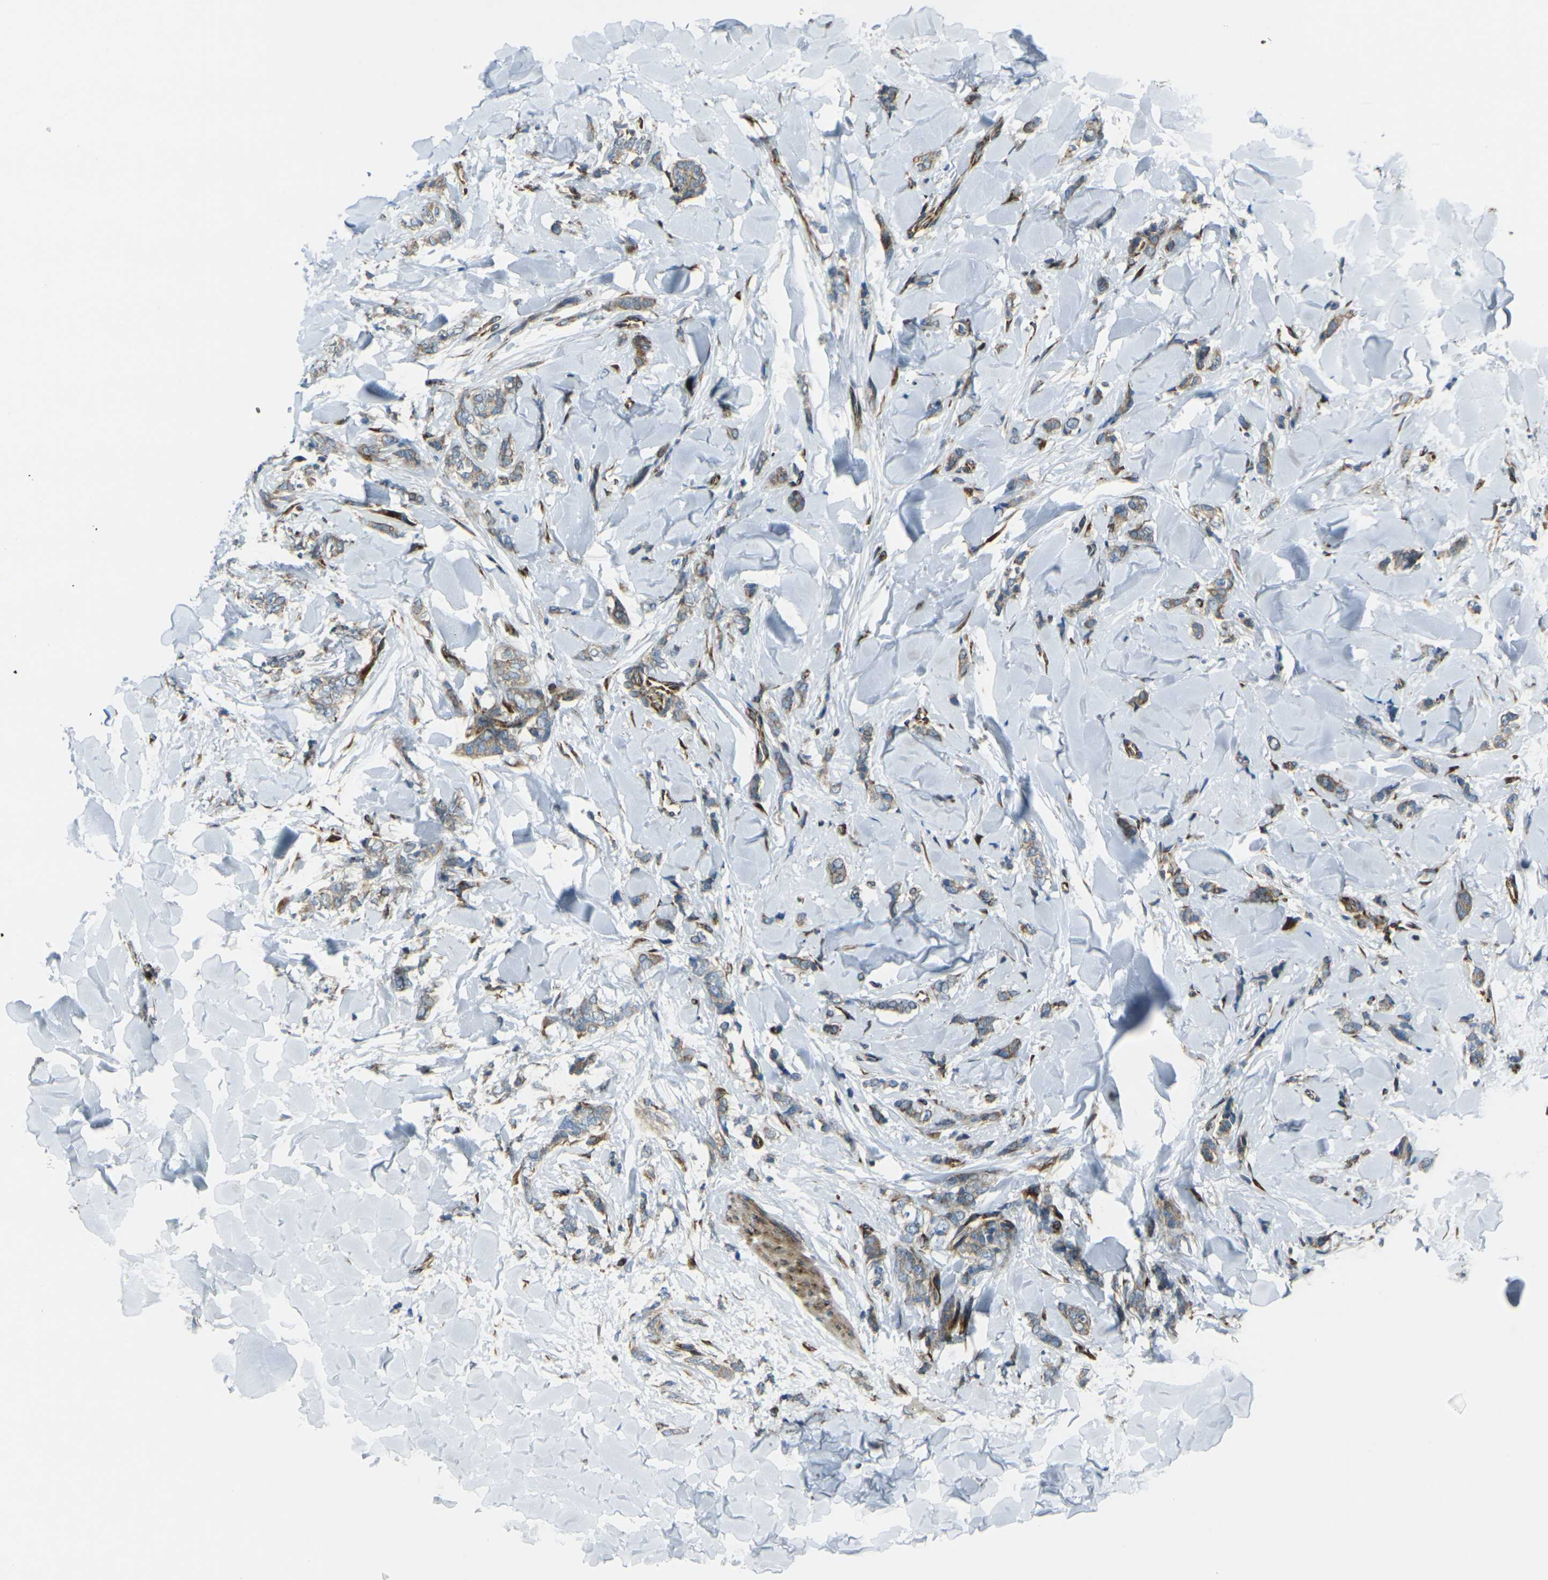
{"staining": {"intensity": "moderate", "quantity": ">75%", "location": "cytoplasmic/membranous"}, "tissue": "breast cancer", "cell_type": "Tumor cells", "image_type": "cancer", "snomed": [{"axis": "morphology", "description": "Lobular carcinoma"}, {"axis": "topography", "description": "Skin"}, {"axis": "topography", "description": "Breast"}], "caption": "Tumor cells show medium levels of moderate cytoplasmic/membranous positivity in about >75% of cells in human breast cancer.", "gene": "CELSR2", "patient": {"sex": "female", "age": 46}}